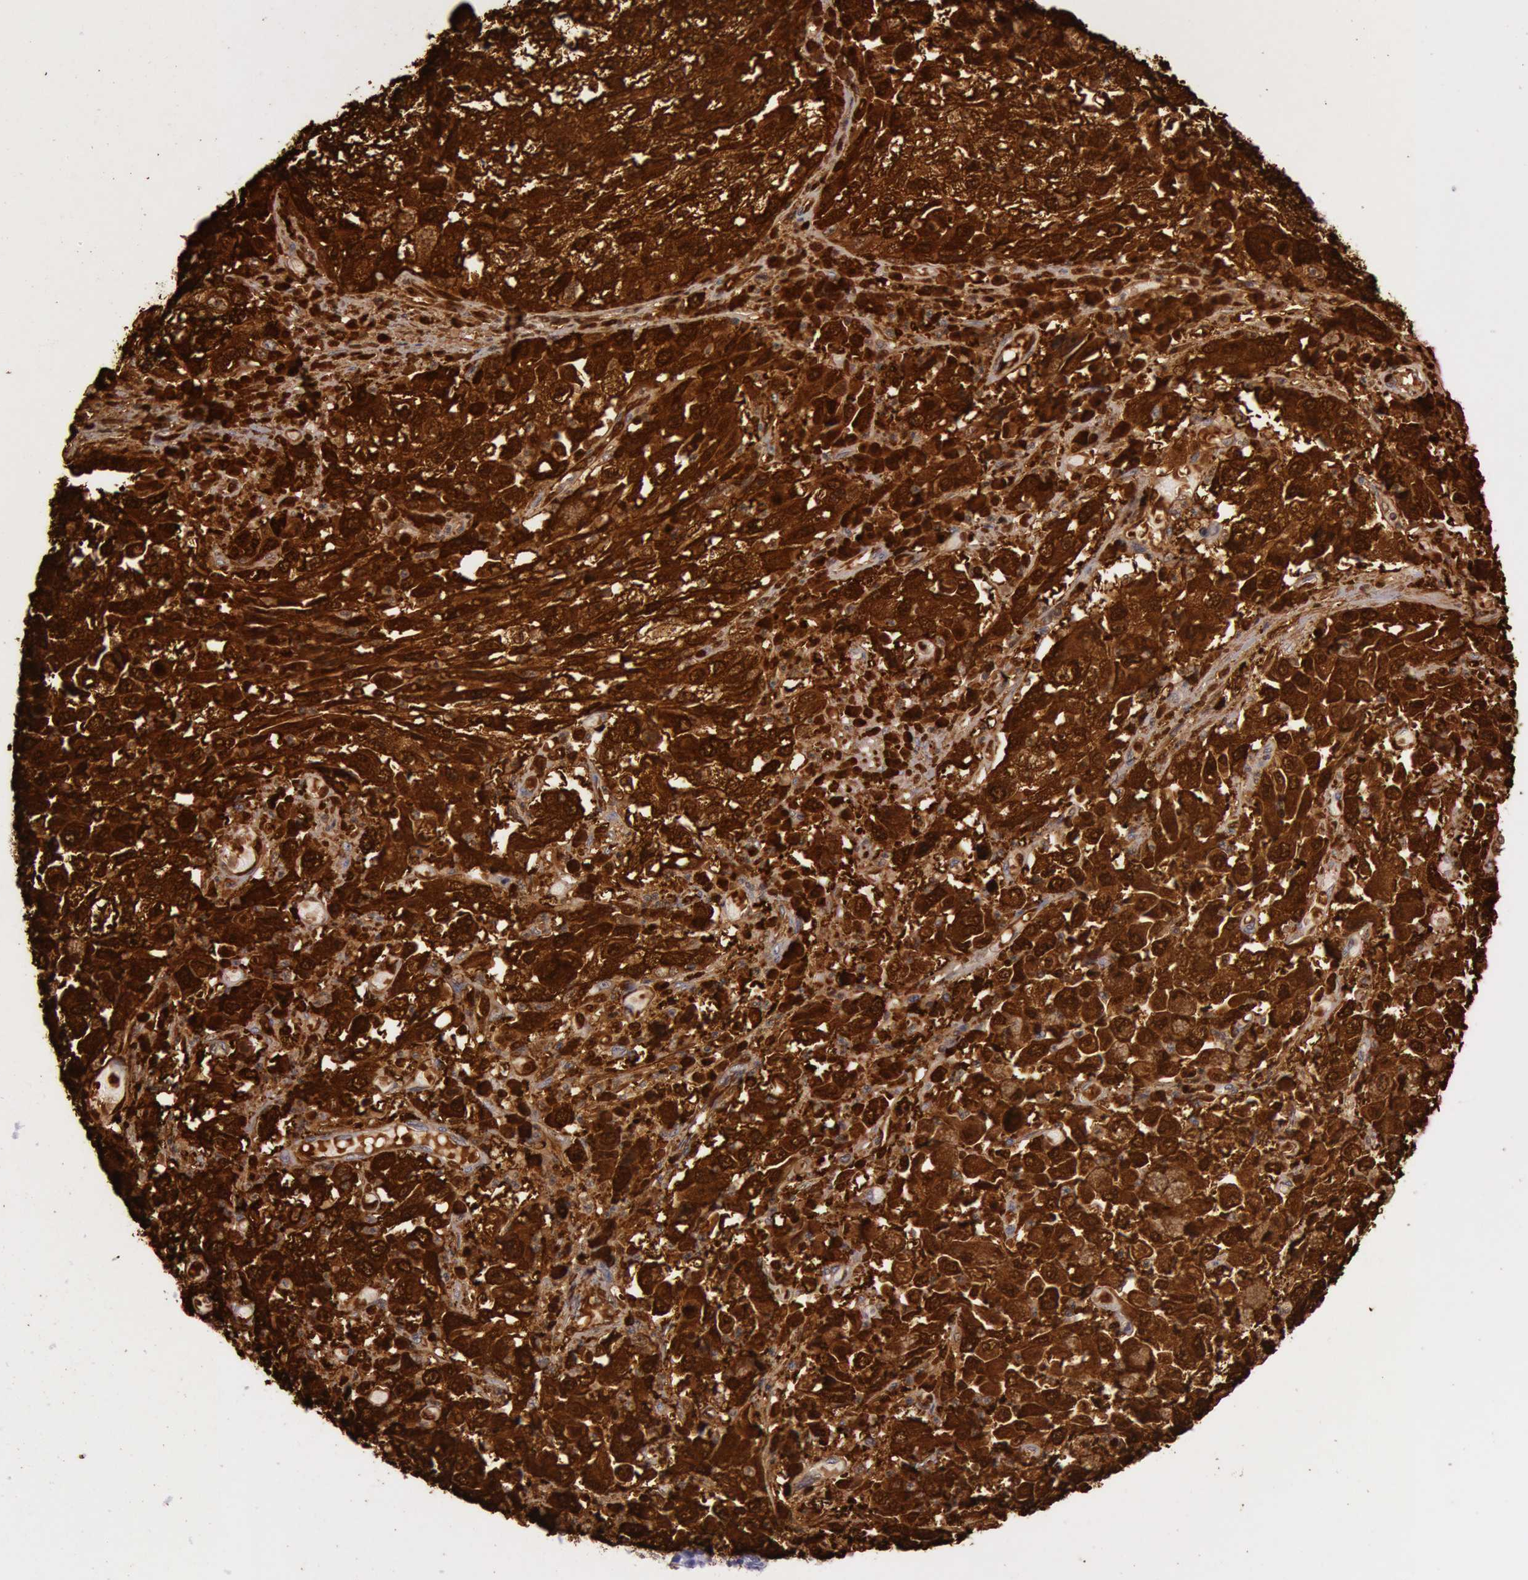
{"staining": {"intensity": "strong", "quantity": ">75%", "location": "cytoplasmic/membranous"}, "tissue": "cervical cancer", "cell_type": "Tumor cells", "image_type": "cancer", "snomed": [{"axis": "morphology", "description": "Squamous cell carcinoma, NOS"}, {"axis": "topography", "description": "Cervix"}], "caption": "IHC staining of cervical cancer (squamous cell carcinoma), which exhibits high levels of strong cytoplasmic/membranous positivity in approximately >75% of tumor cells indicating strong cytoplasmic/membranous protein positivity. The staining was performed using DAB (brown) for protein detection and nuclei were counterstained in hematoxylin (blue).", "gene": "S100A7", "patient": {"sex": "female", "age": 36}}